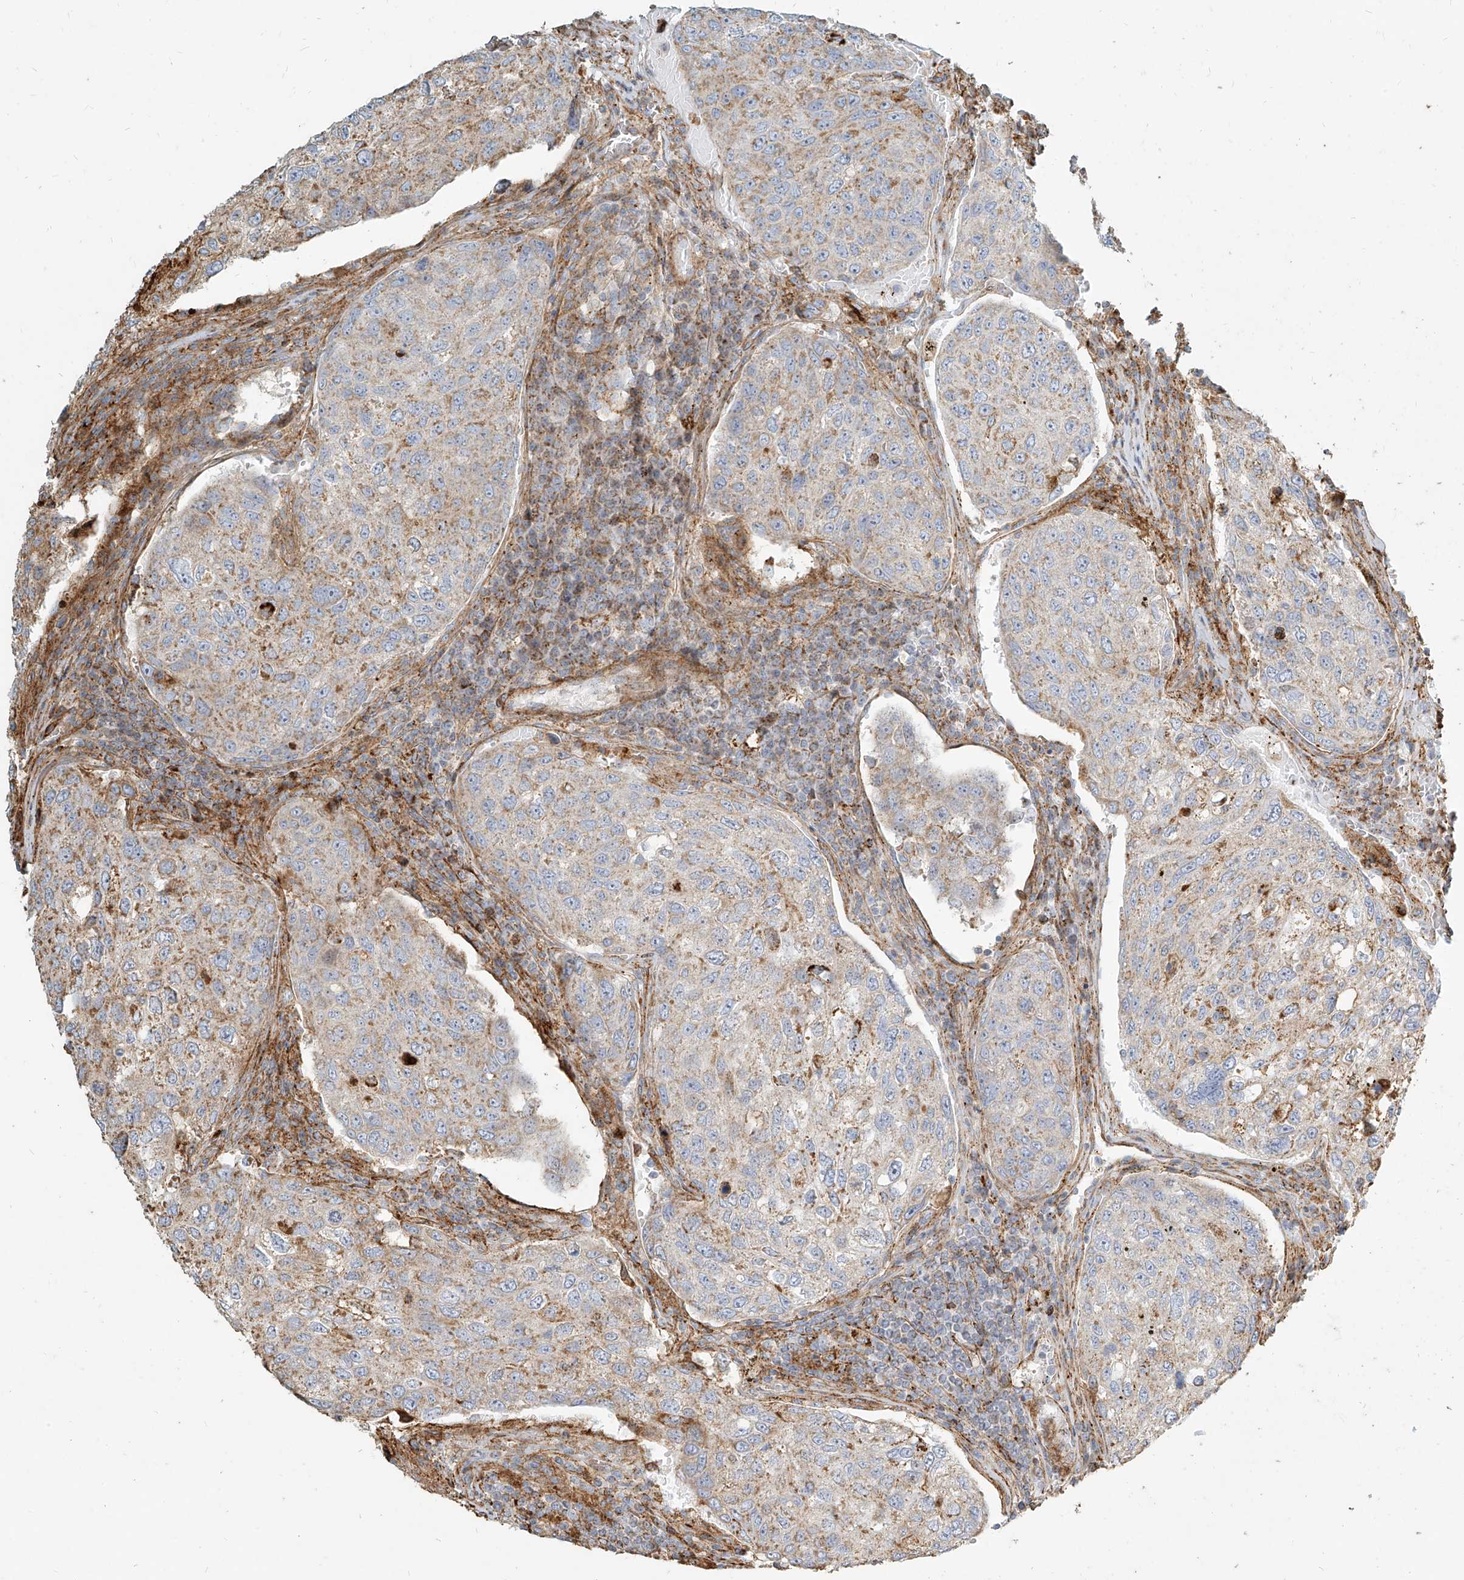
{"staining": {"intensity": "moderate", "quantity": "<25%", "location": "cytoplasmic/membranous"}, "tissue": "urothelial cancer", "cell_type": "Tumor cells", "image_type": "cancer", "snomed": [{"axis": "morphology", "description": "Urothelial carcinoma, High grade"}, {"axis": "topography", "description": "Lymph node"}, {"axis": "topography", "description": "Urinary bladder"}], "caption": "Immunohistochemical staining of human urothelial carcinoma (high-grade) demonstrates low levels of moderate cytoplasmic/membranous expression in about <25% of tumor cells.", "gene": "MTX2", "patient": {"sex": "male", "age": 51}}